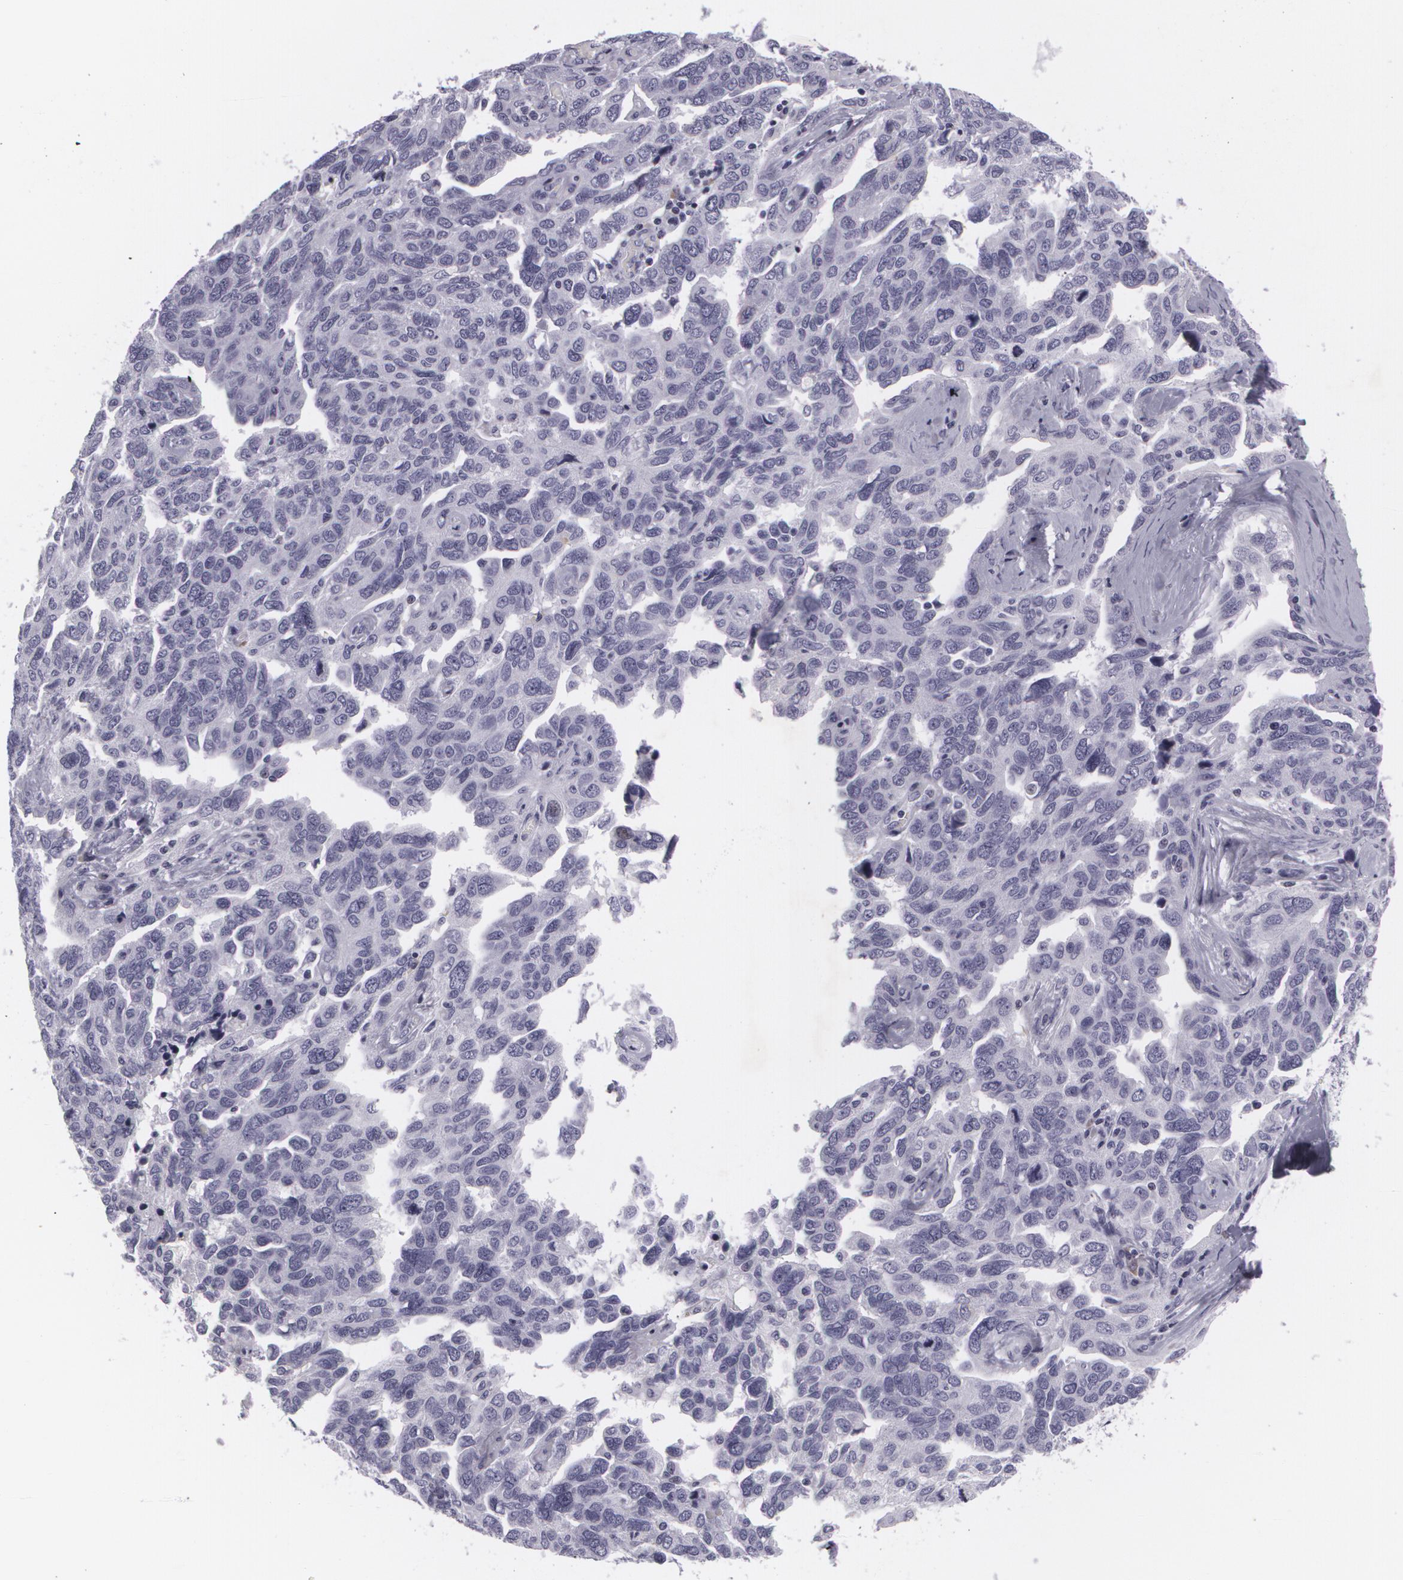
{"staining": {"intensity": "negative", "quantity": "none", "location": "none"}, "tissue": "ovarian cancer", "cell_type": "Tumor cells", "image_type": "cancer", "snomed": [{"axis": "morphology", "description": "Cystadenocarcinoma, serous, NOS"}, {"axis": "topography", "description": "Ovary"}], "caption": "IHC histopathology image of neoplastic tissue: serous cystadenocarcinoma (ovarian) stained with DAB shows no significant protein staining in tumor cells.", "gene": "MAP2", "patient": {"sex": "female", "age": 64}}